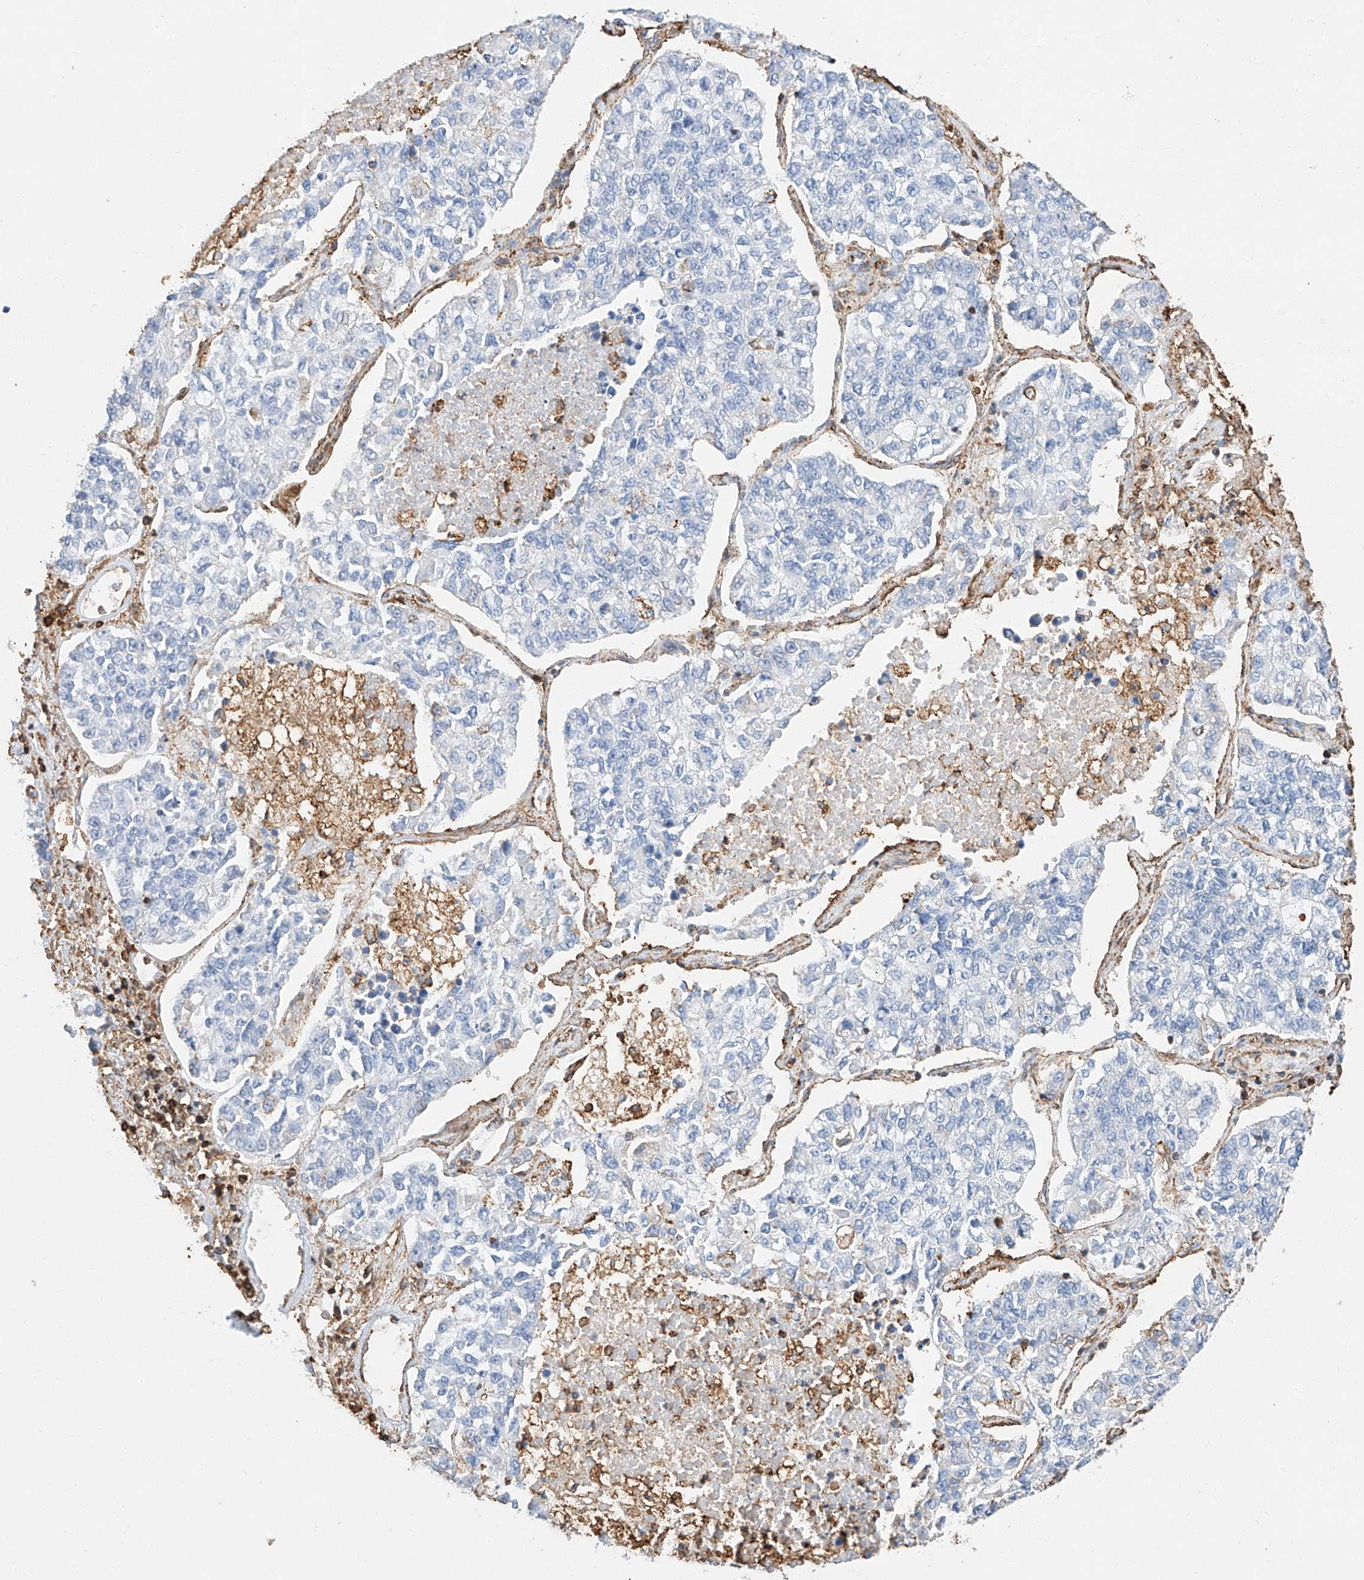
{"staining": {"intensity": "negative", "quantity": "none", "location": "none"}, "tissue": "lung cancer", "cell_type": "Tumor cells", "image_type": "cancer", "snomed": [{"axis": "morphology", "description": "Adenocarcinoma, NOS"}, {"axis": "topography", "description": "Lung"}], "caption": "The image reveals no staining of tumor cells in lung adenocarcinoma. The staining was performed using DAB to visualize the protein expression in brown, while the nuclei were stained in blue with hematoxylin (Magnification: 20x).", "gene": "WFS1", "patient": {"sex": "male", "age": 49}}